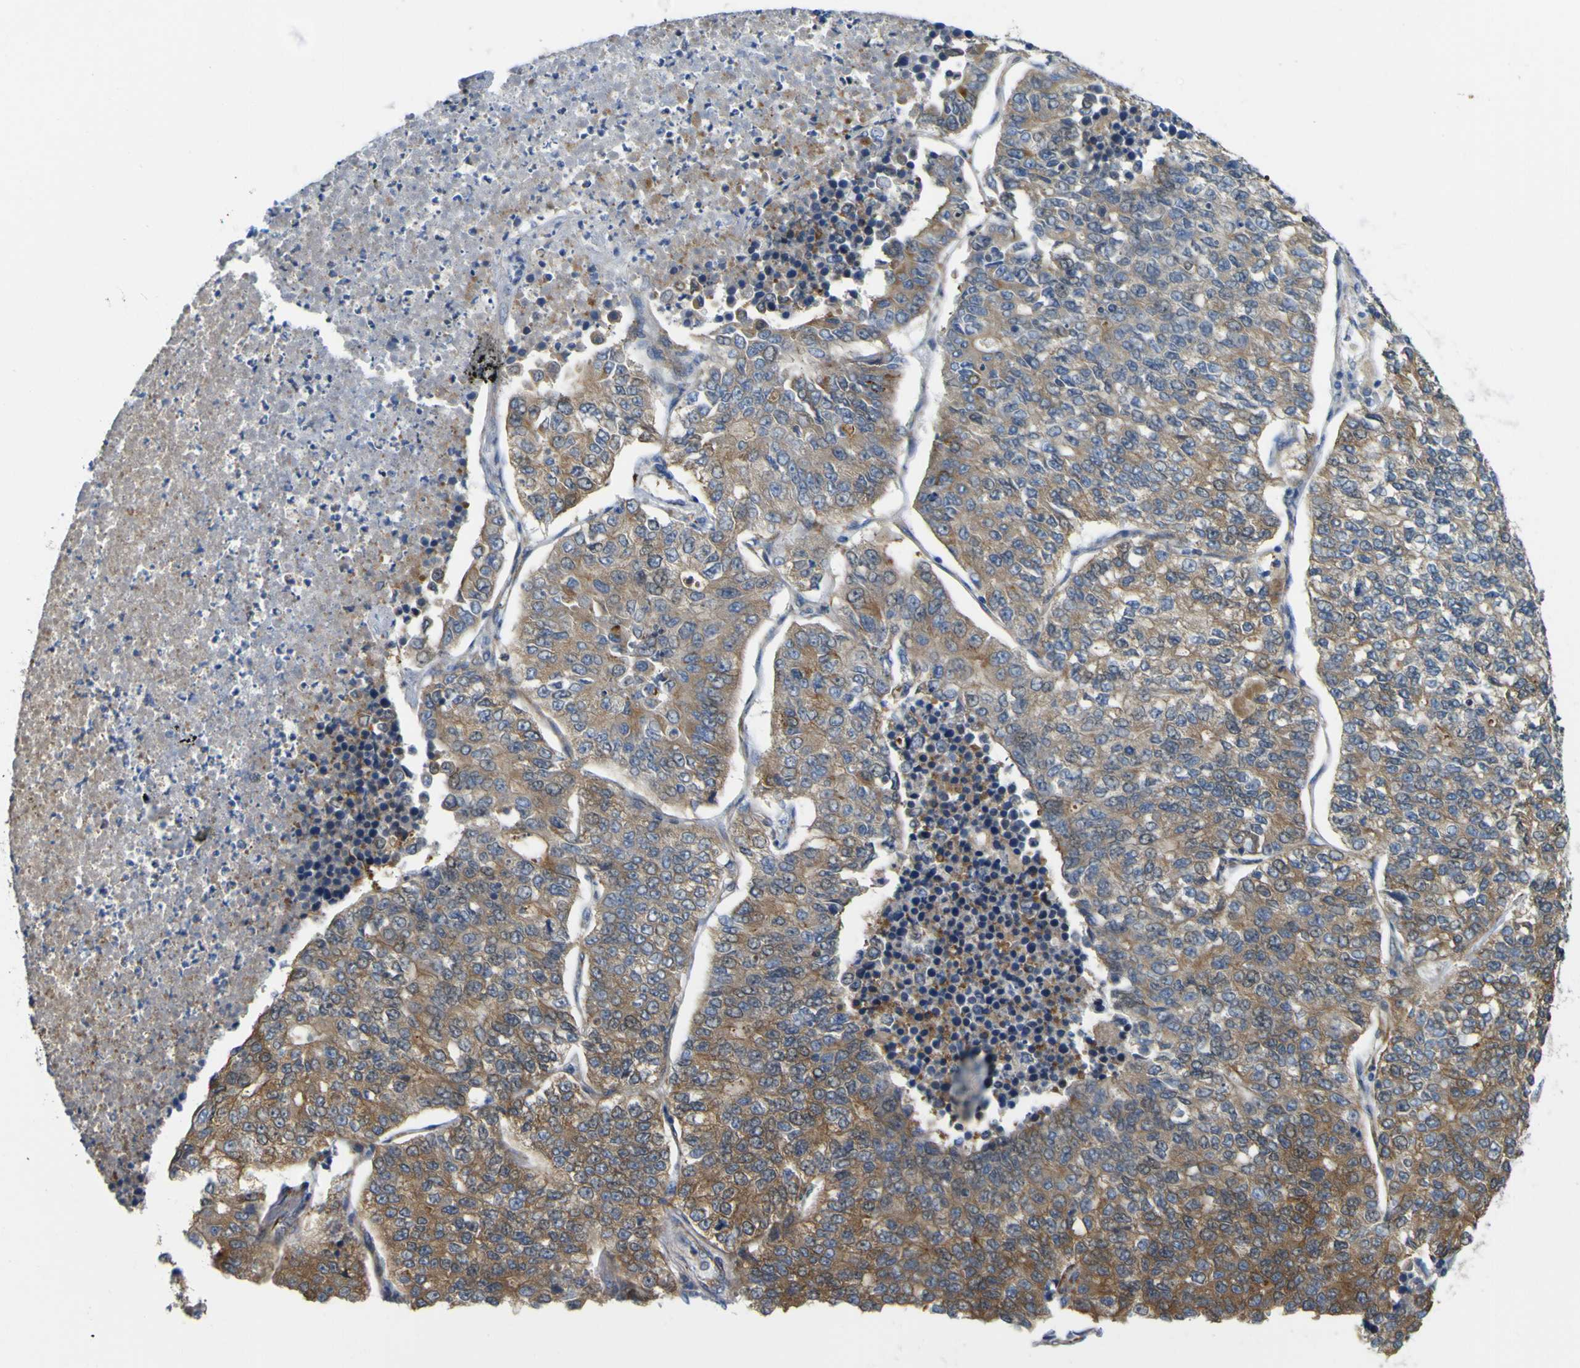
{"staining": {"intensity": "moderate", "quantity": ">75%", "location": "cytoplasmic/membranous"}, "tissue": "lung cancer", "cell_type": "Tumor cells", "image_type": "cancer", "snomed": [{"axis": "morphology", "description": "Adenocarcinoma, NOS"}, {"axis": "topography", "description": "Lung"}], "caption": "IHC micrograph of neoplastic tissue: adenocarcinoma (lung) stained using immunohistochemistry shows medium levels of moderate protein expression localized specifically in the cytoplasmic/membranous of tumor cells, appearing as a cytoplasmic/membranous brown color.", "gene": "JPH1", "patient": {"sex": "male", "age": 49}}